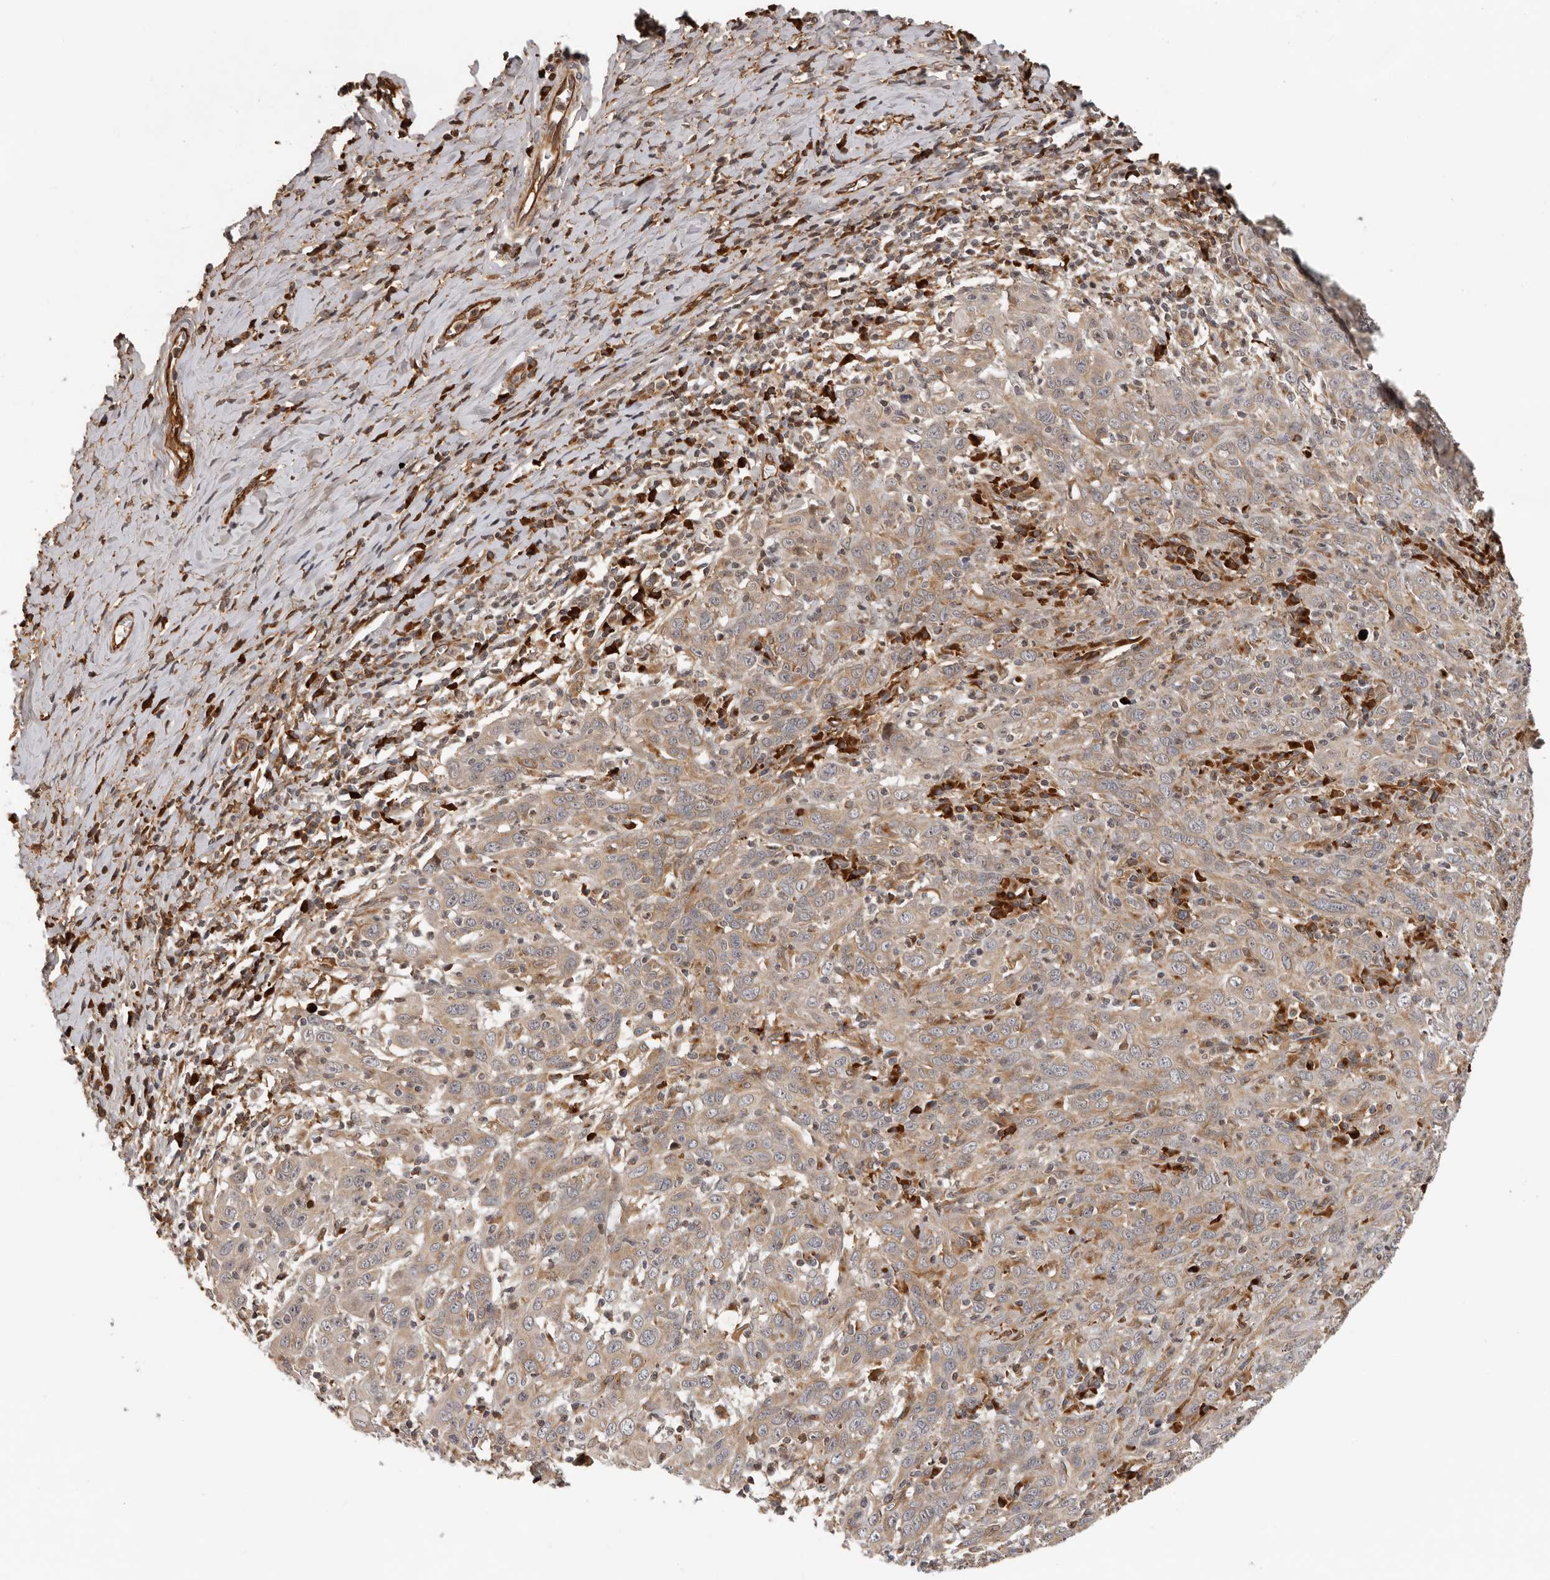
{"staining": {"intensity": "moderate", "quantity": ">75%", "location": "cytoplasmic/membranous"}, "tissue": "cervical cancer", "cell_type": "Tumor cells", "image_type": "cancer", "snomed": [{"axis": "morphology", "description": "Squamous cell carcinoma, NOS"}, {"axis": "topography", "description": "Cervix"}], "caption": "Human cervical squamous cell carcinoma stained with a protein marker demonstrates moderate staining in tumor cells.", "gene": "RNF157", "patient": {"sex": "female", "age": 46}}